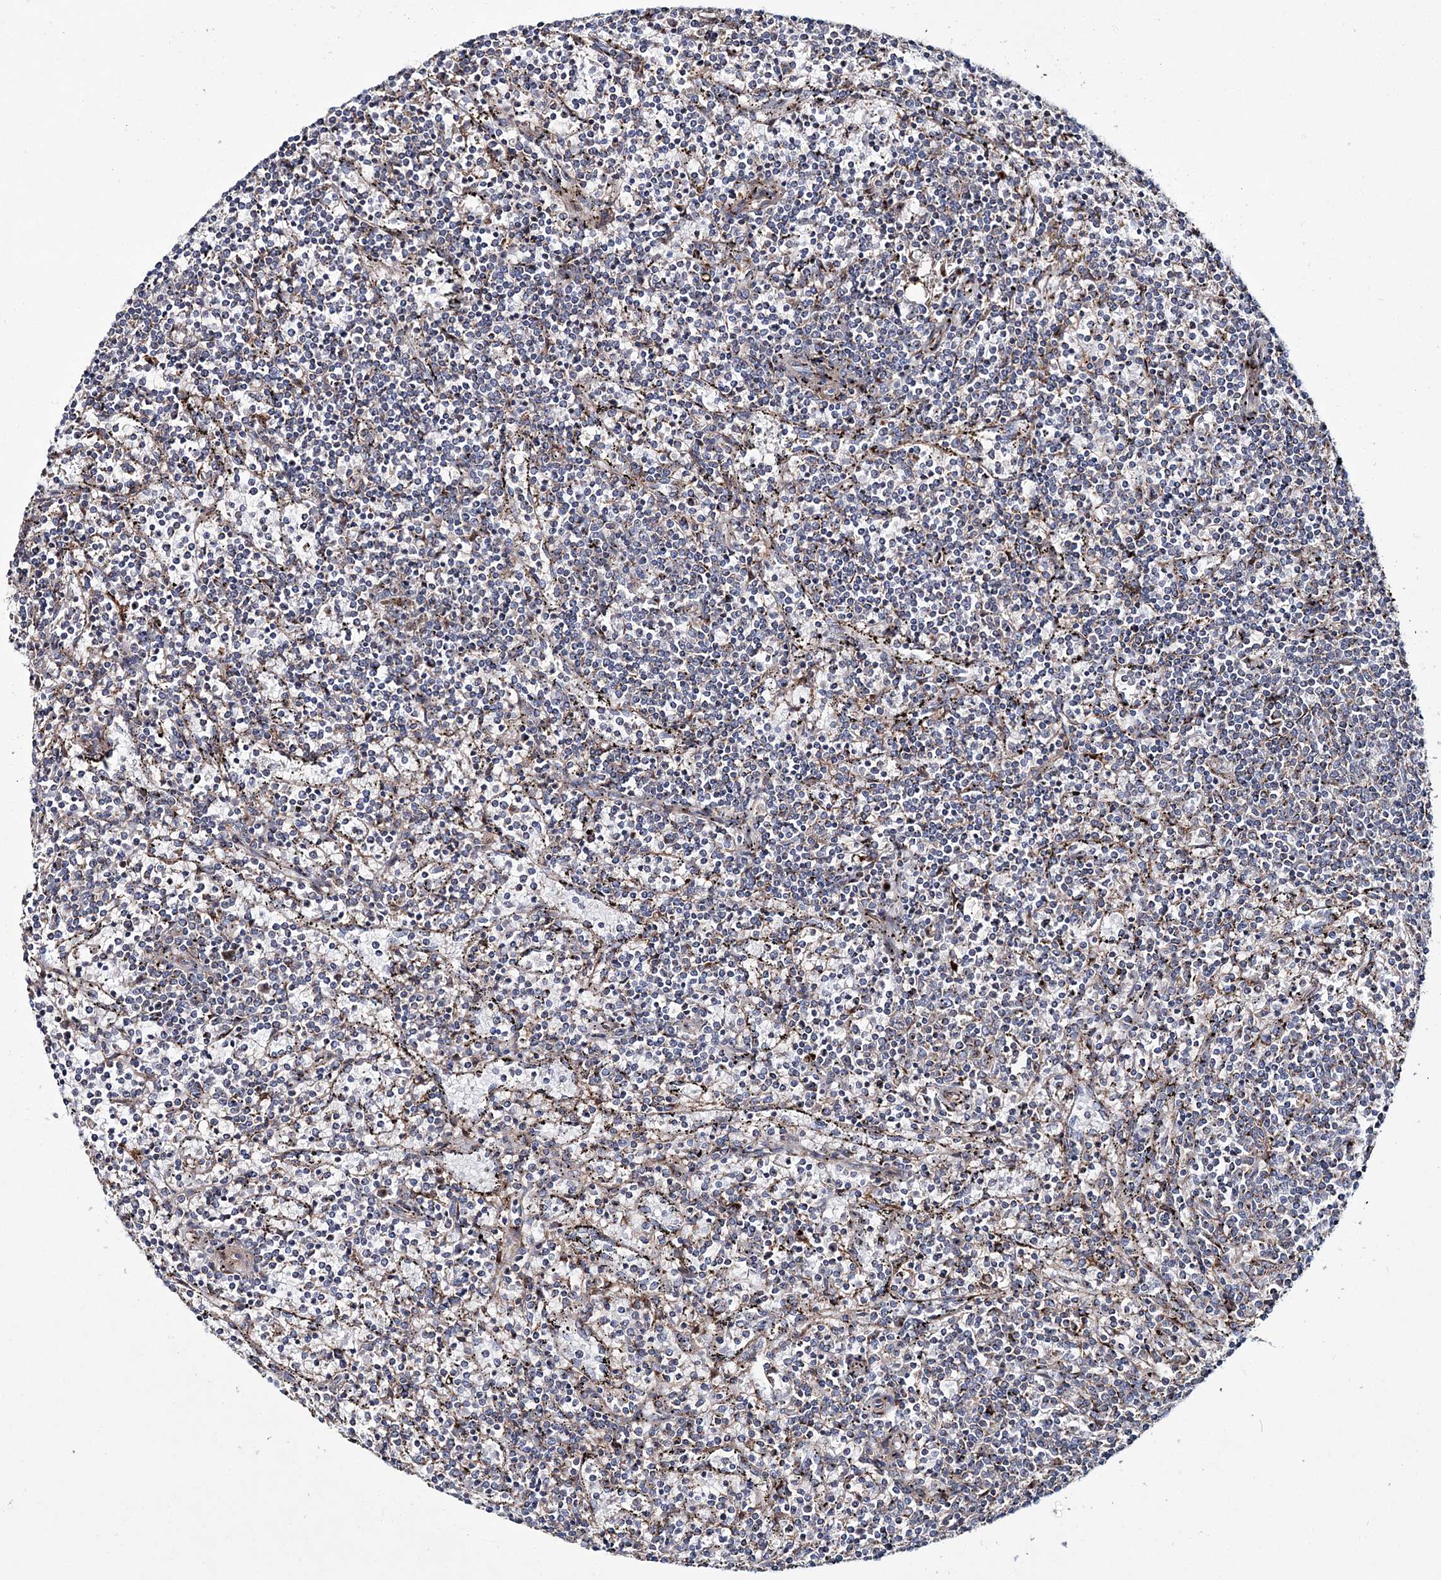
{"staining": {"intensity": "negative", "quantity": "none", "location": "none"}, "tissue": "lymphoma", "cell_type": "Tumor cells", "image_type": "cancer", "snomed": [{"axis": "morphology", "description": "Malignant lymphoma, non-Hodgkin's type, Low grade"}, {"axis": "topography", "description": "Spleen"}], "caption": "Immunohistochemistry photomicrograph of neoplastic tissue: human low-grade malignant lymphoma, non-Hodgkin's type stained with DAB reveals no significant protein positivity in tumor cells.", "gene": "MAN1A2", "patient": {"sex": "female", "age": 50}}